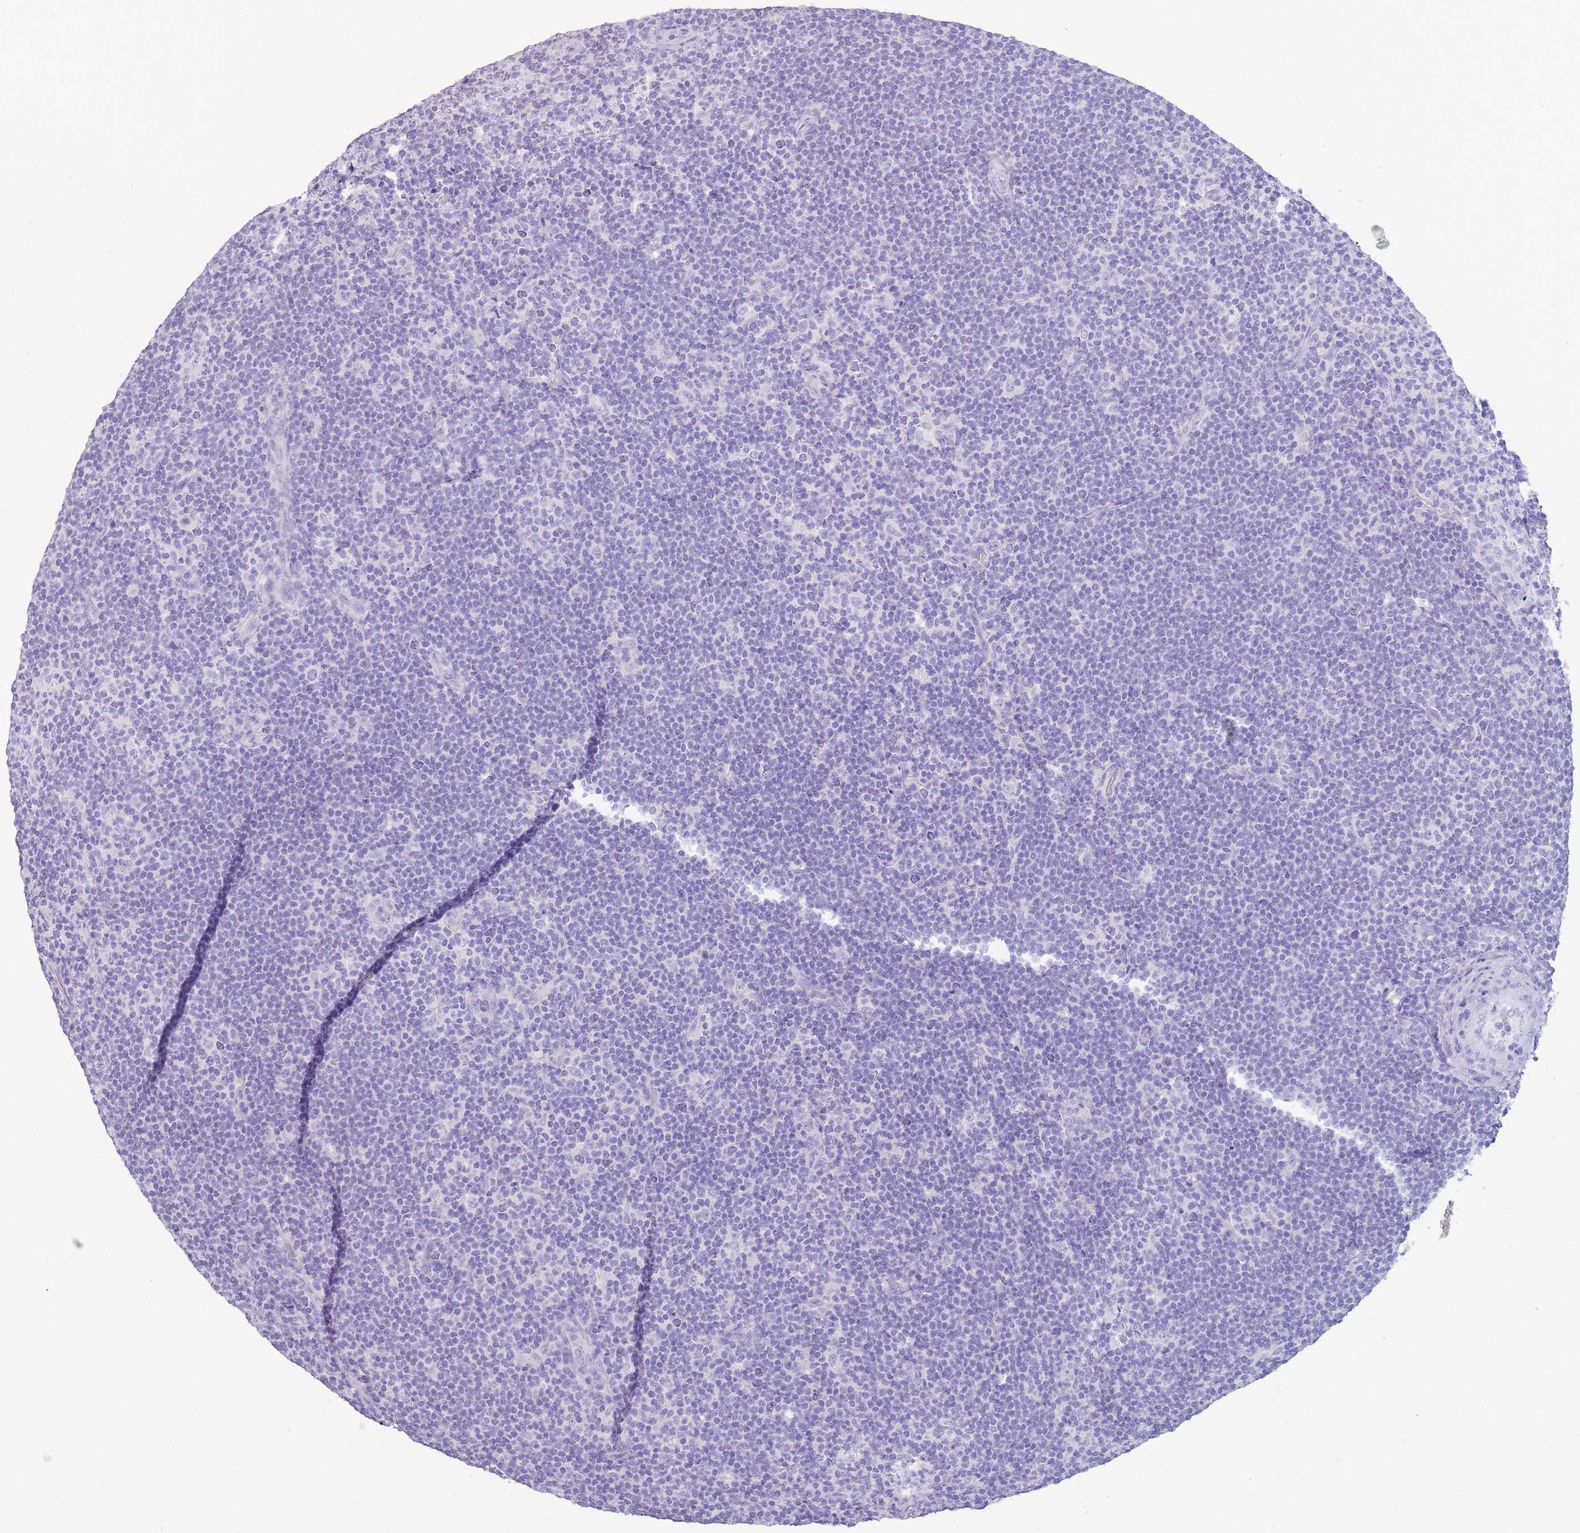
{"staining": {"intensity": "negative", "quantity": "none", "location": "none"}, "tissue": "lymphoma", "cell_type": "Tumor cells", "image_type": "cancer", "snomed": [{"axis": "morphology", "description": "Hodgkin's disease, NOS"}, {"axis": "topography", "description": "Lymph node"}], "caption": "DAB (3,3'-diaminobenzidine) immunohistochemical staining of human lymphoma displays no significant expression in tumor cells. (Brightfield microscopy of DAB (3,3'-diaminobenzidine) IHC at high magnification).", "gene": "NBPF3", "patient": {"sex": "female", "age": 57}}